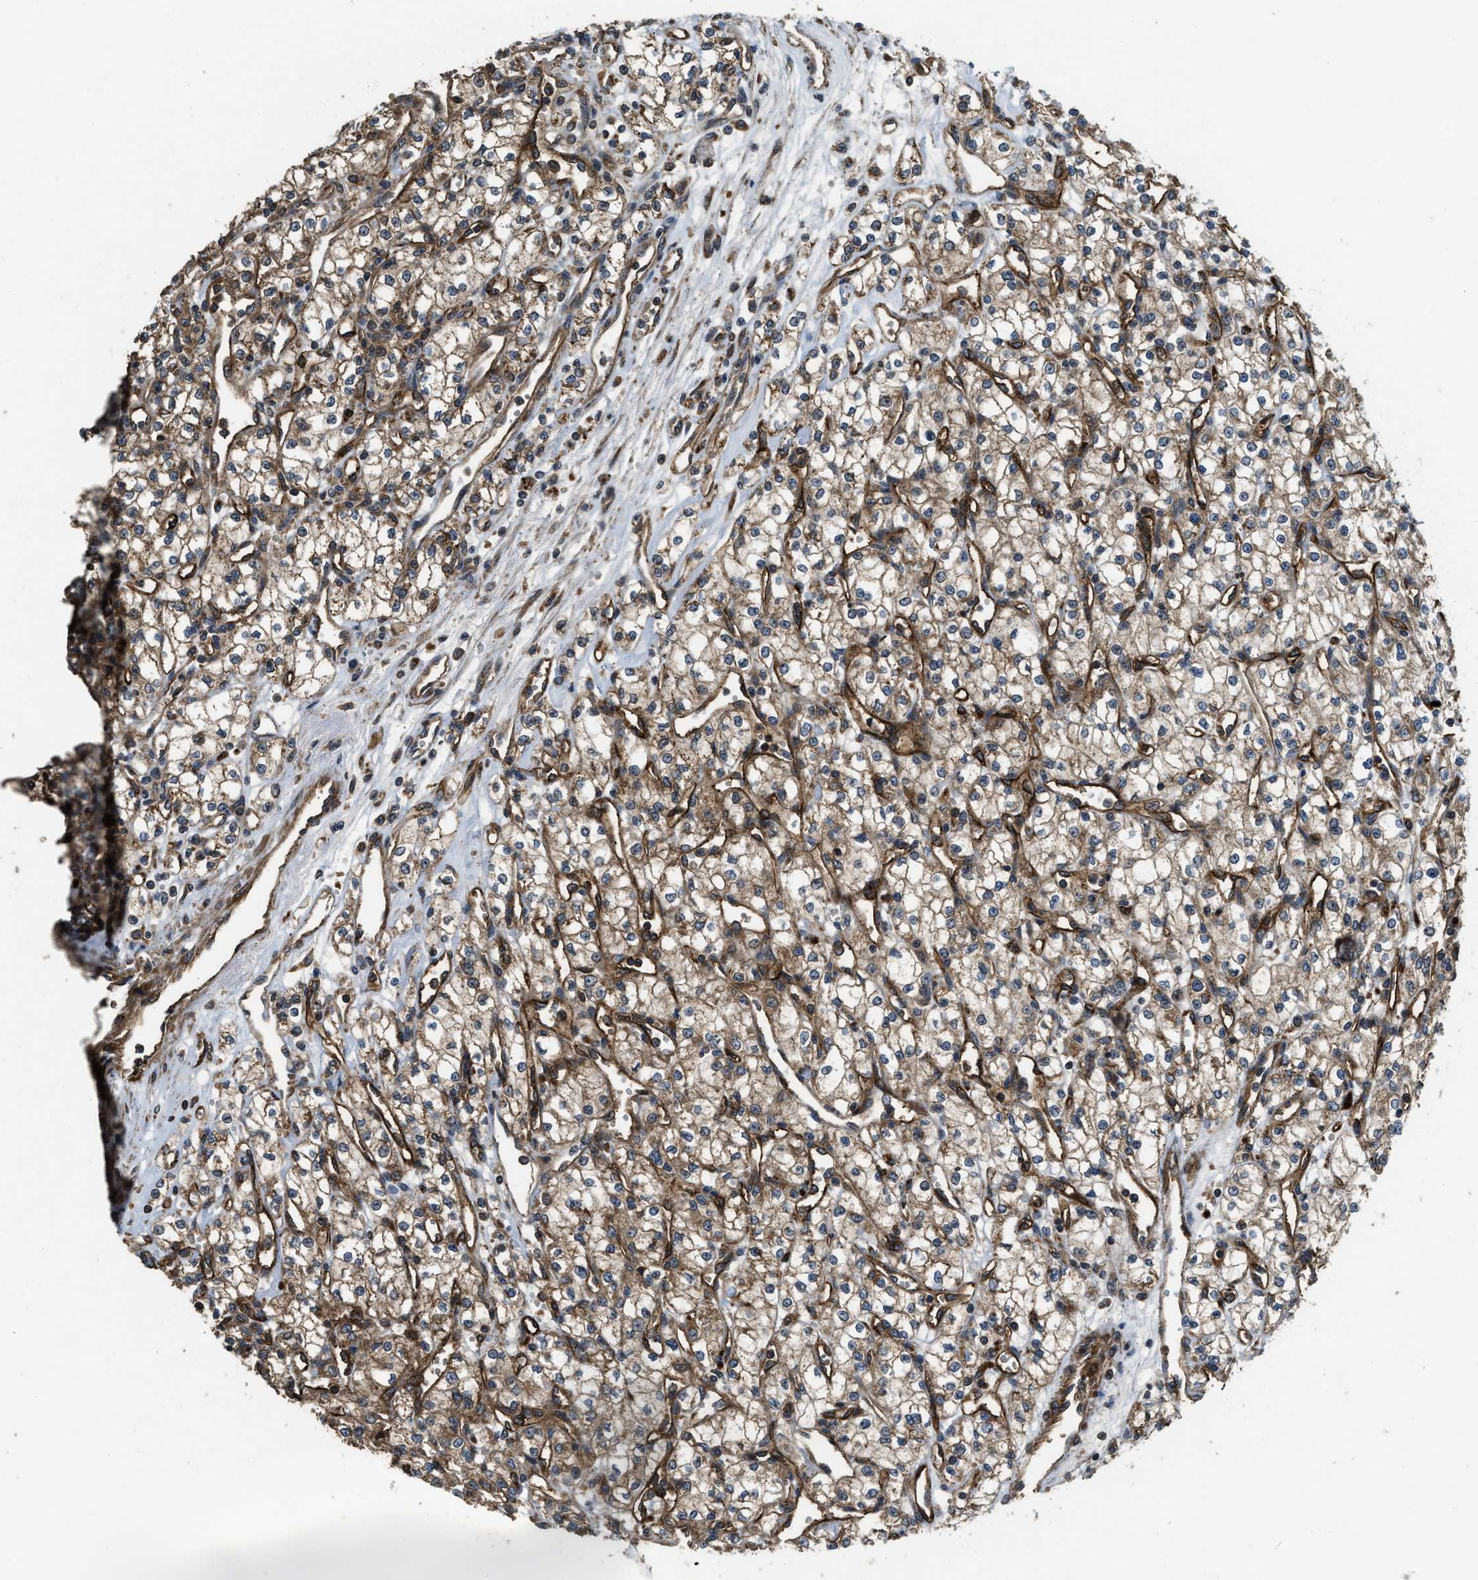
{"staining": {"intensity": "moderate", "quantity": ">75%", "location": "cytoplasmic/membranous"}, "tissue": "renal cancer", "cell_type": "Tumor cells", "image_type": "cancer", "snomed": [{"axis": "morphology", "description": "Adenocarcinoma, NOS"}, {"axis": "topography", "description": "Kidney"}], "caption": "Immunohistochemical staining of renal cancer (adenocarcinoma) reveals medium levels of moderate cytoplasmic/membranous staining in about >75% of tumor cells.", "gene": "GGH", "patient": {"sex": "male", "age": 59}}